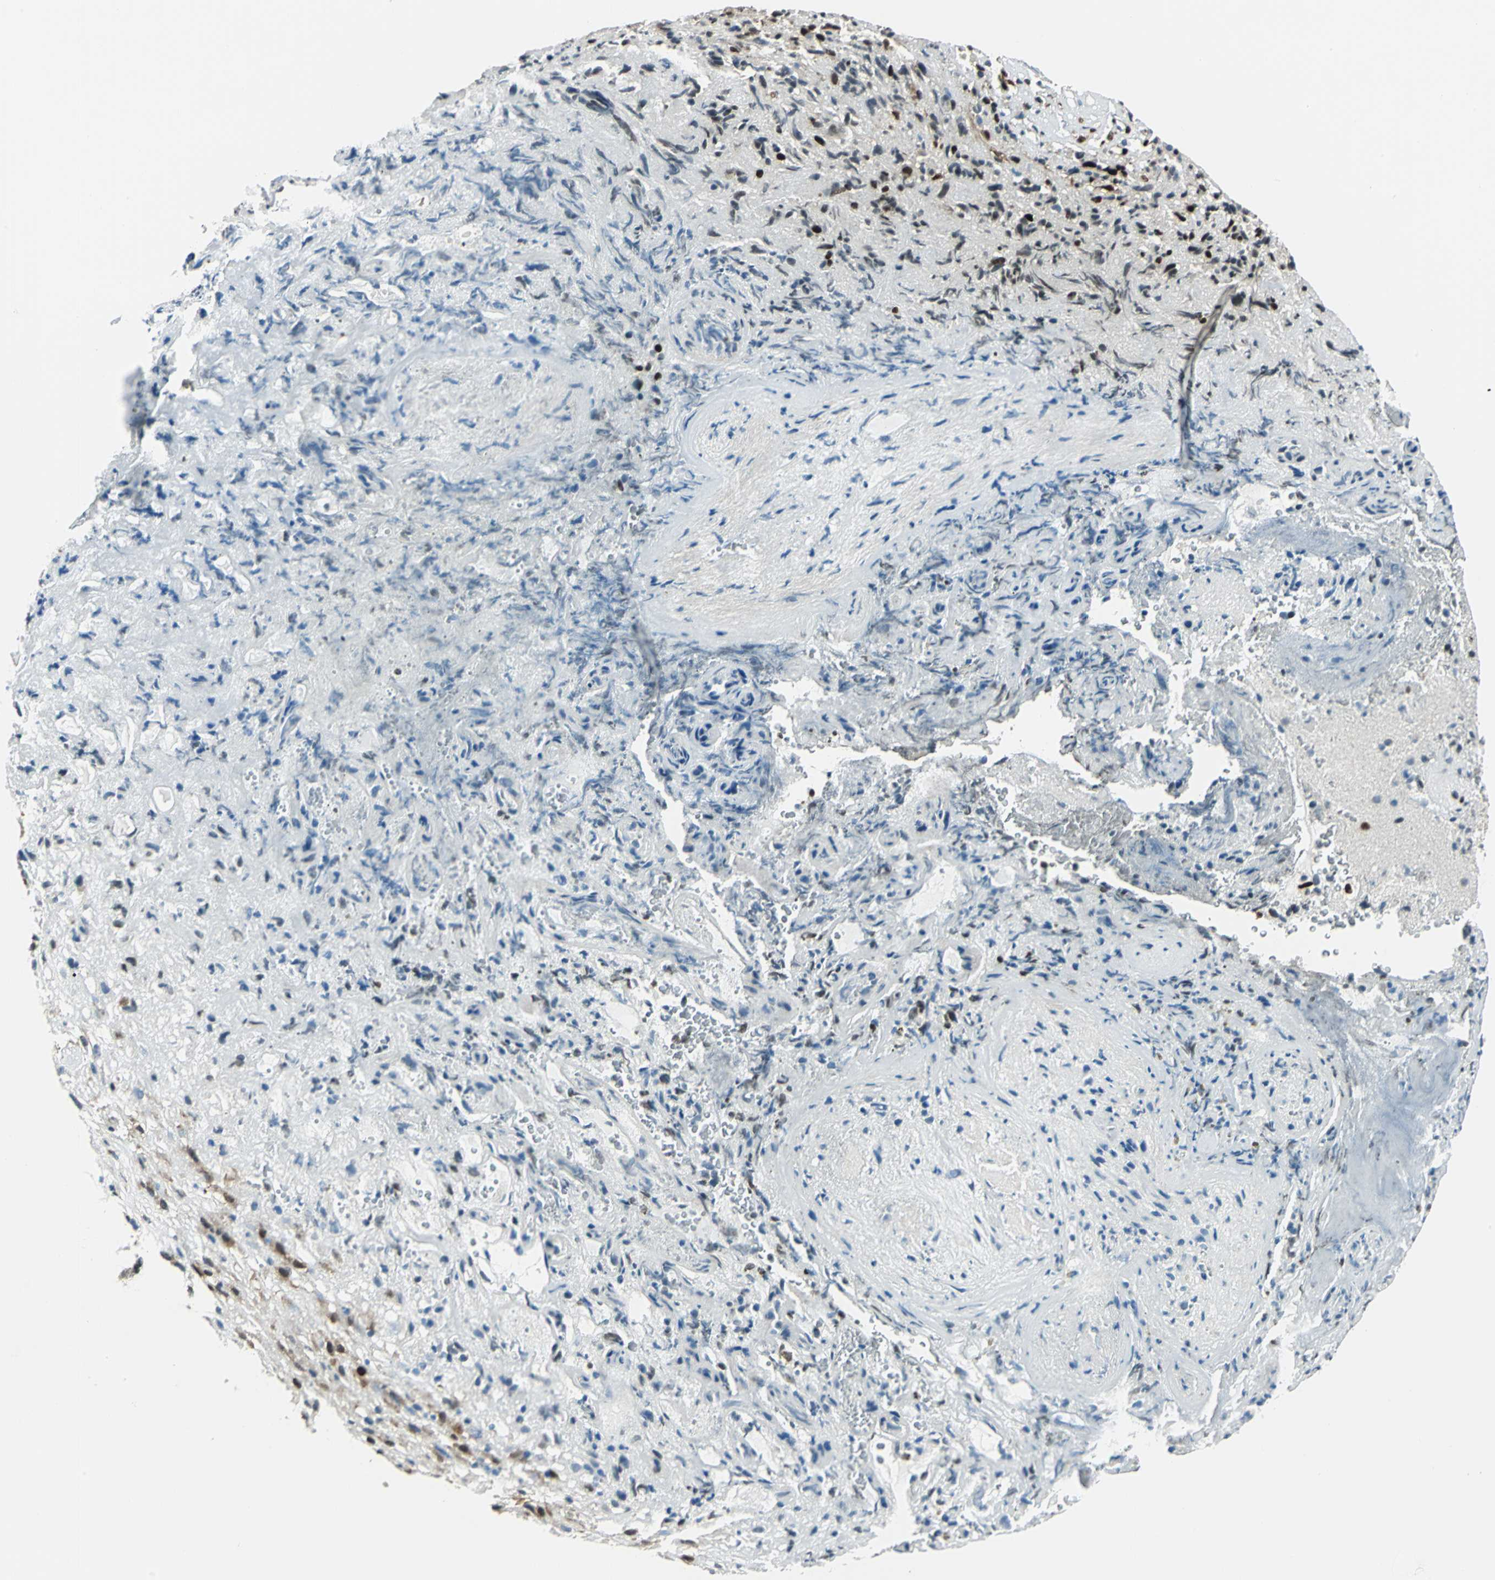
{"staining": {"intensity": "strong", "quantity": "25%-75%", "location": "nuclear"}, "tissue": "glioma", "cell_type": "Tumor cells", "image_type": "cancer", "snomed": [{"axis": "morphology", "description": "Normal tissue, NOS"}, {"axis": "morphology", "description": "Glioma, malignant, High grade"}, {"axis": "topography", "description": "Cerebral cortex"}], "caption": "Protein staining demonstrates strong nuclear positivity in approximately 25%-75% of tumor cells in high-grade glioma (malignant).", "gene": "NFIA", "patient": {"sex": "male", "age": 75}}